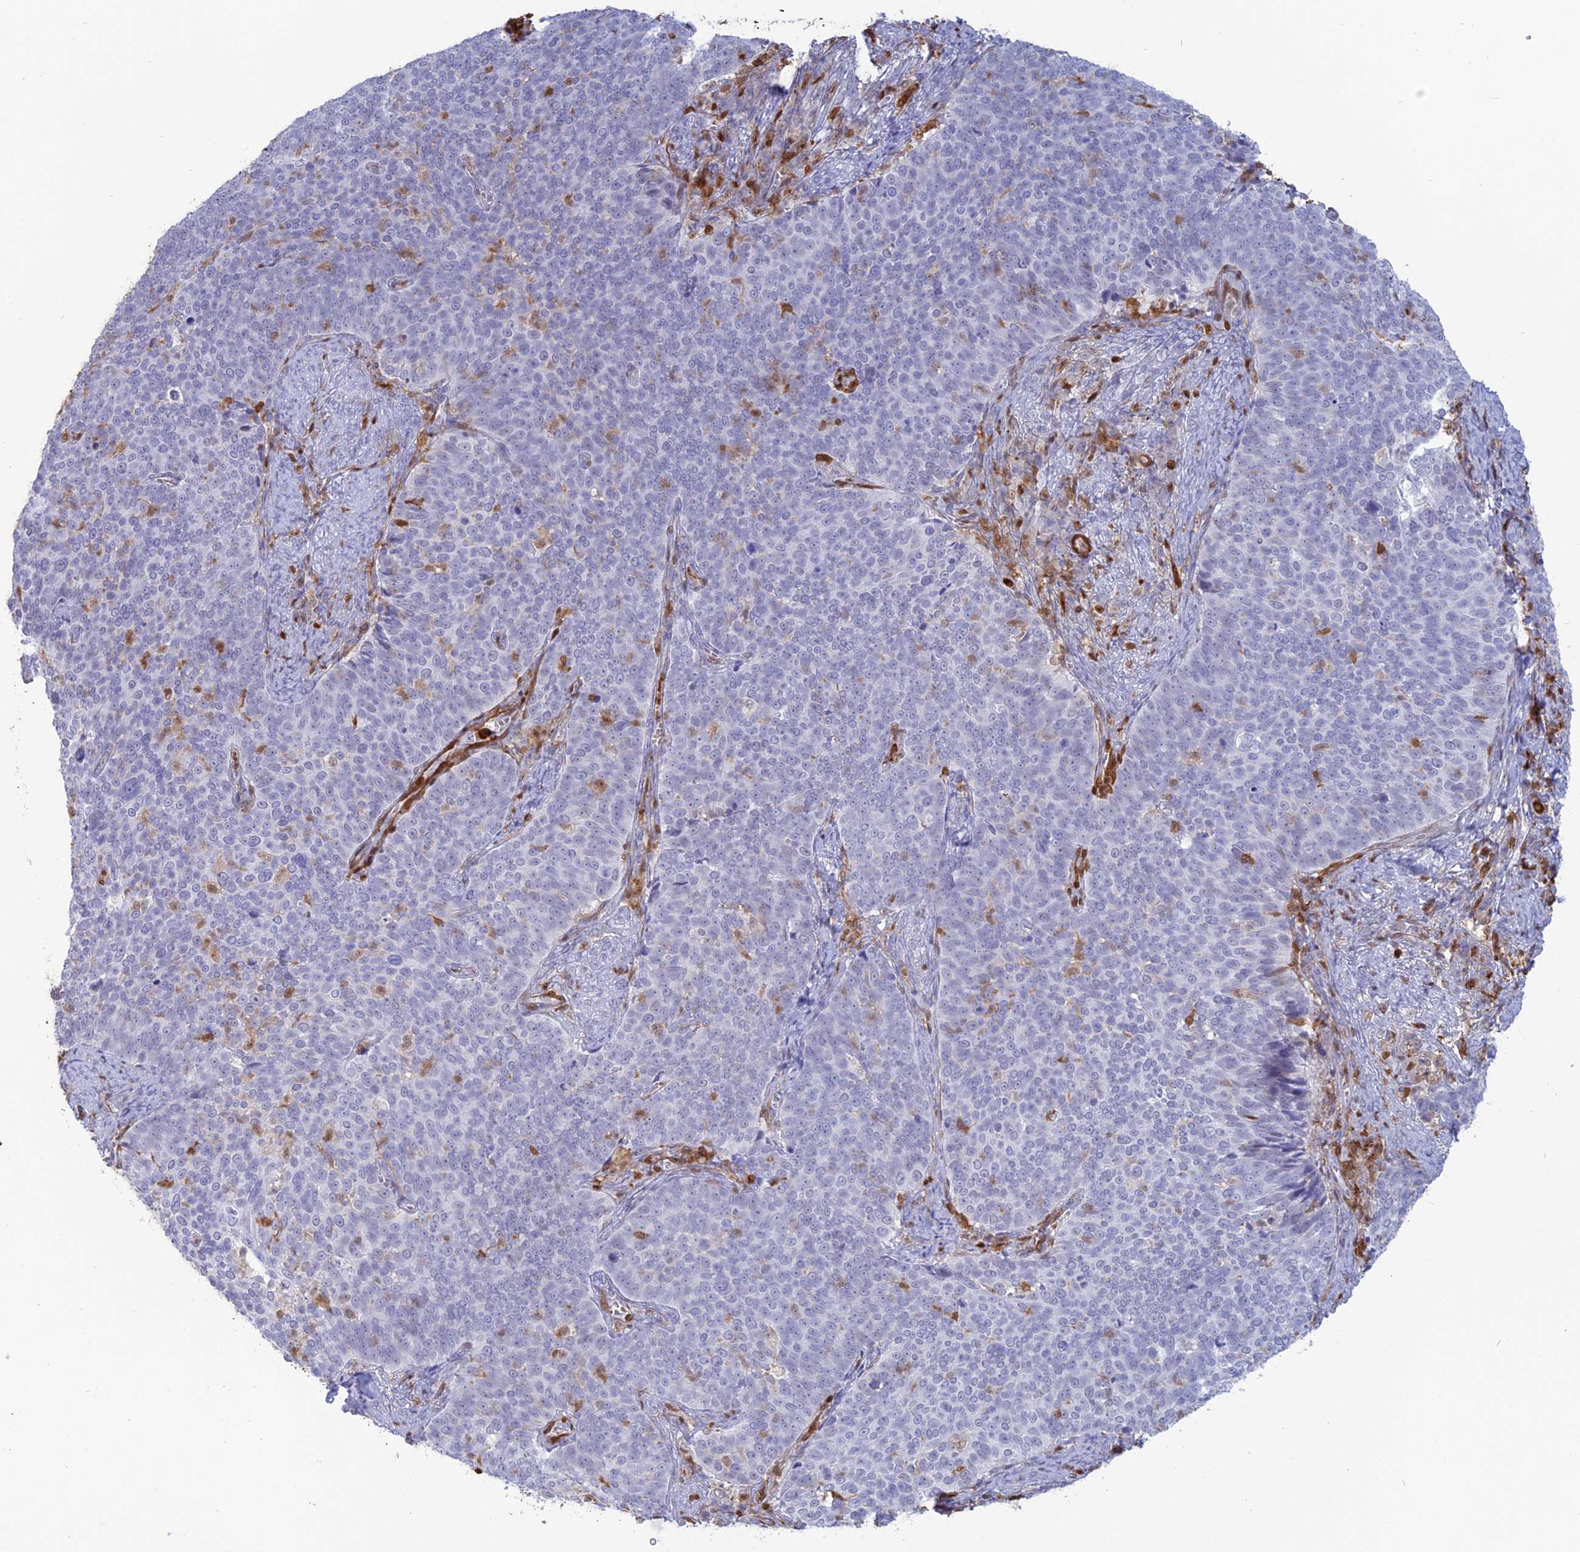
{"staining": {"intensity": "negative", "quantity": "none", "location": "none"}, "tissue": "cervical cancer", "cell_type": "Tumor cells", "image_type": "cancer", "snomed": [{"axis": "morphology", "description": "Normal tissue, NOS"}, {"axis": "morphology", "description": "Squamous cell carcinoma, NOS"}, {"axis": "topography", "description": "Cervix"}], "caption": "This photomicrograph is of cervical cancer (squamous cell carcinoma) stained with immunohistochemistry (IHC) to label a protein in brown with the nuclei are counter-stained blue. There is no positivity in tumor cells. The staining was performed using DAB (3,3'-diaminobenzidine) to visualize the protein expression in brown, while the nuclei were stained in blue with hematoxylin (Magnification: 20x).", "gene": "PGBD4", "patient": {"sex": "female", "age": 39}}